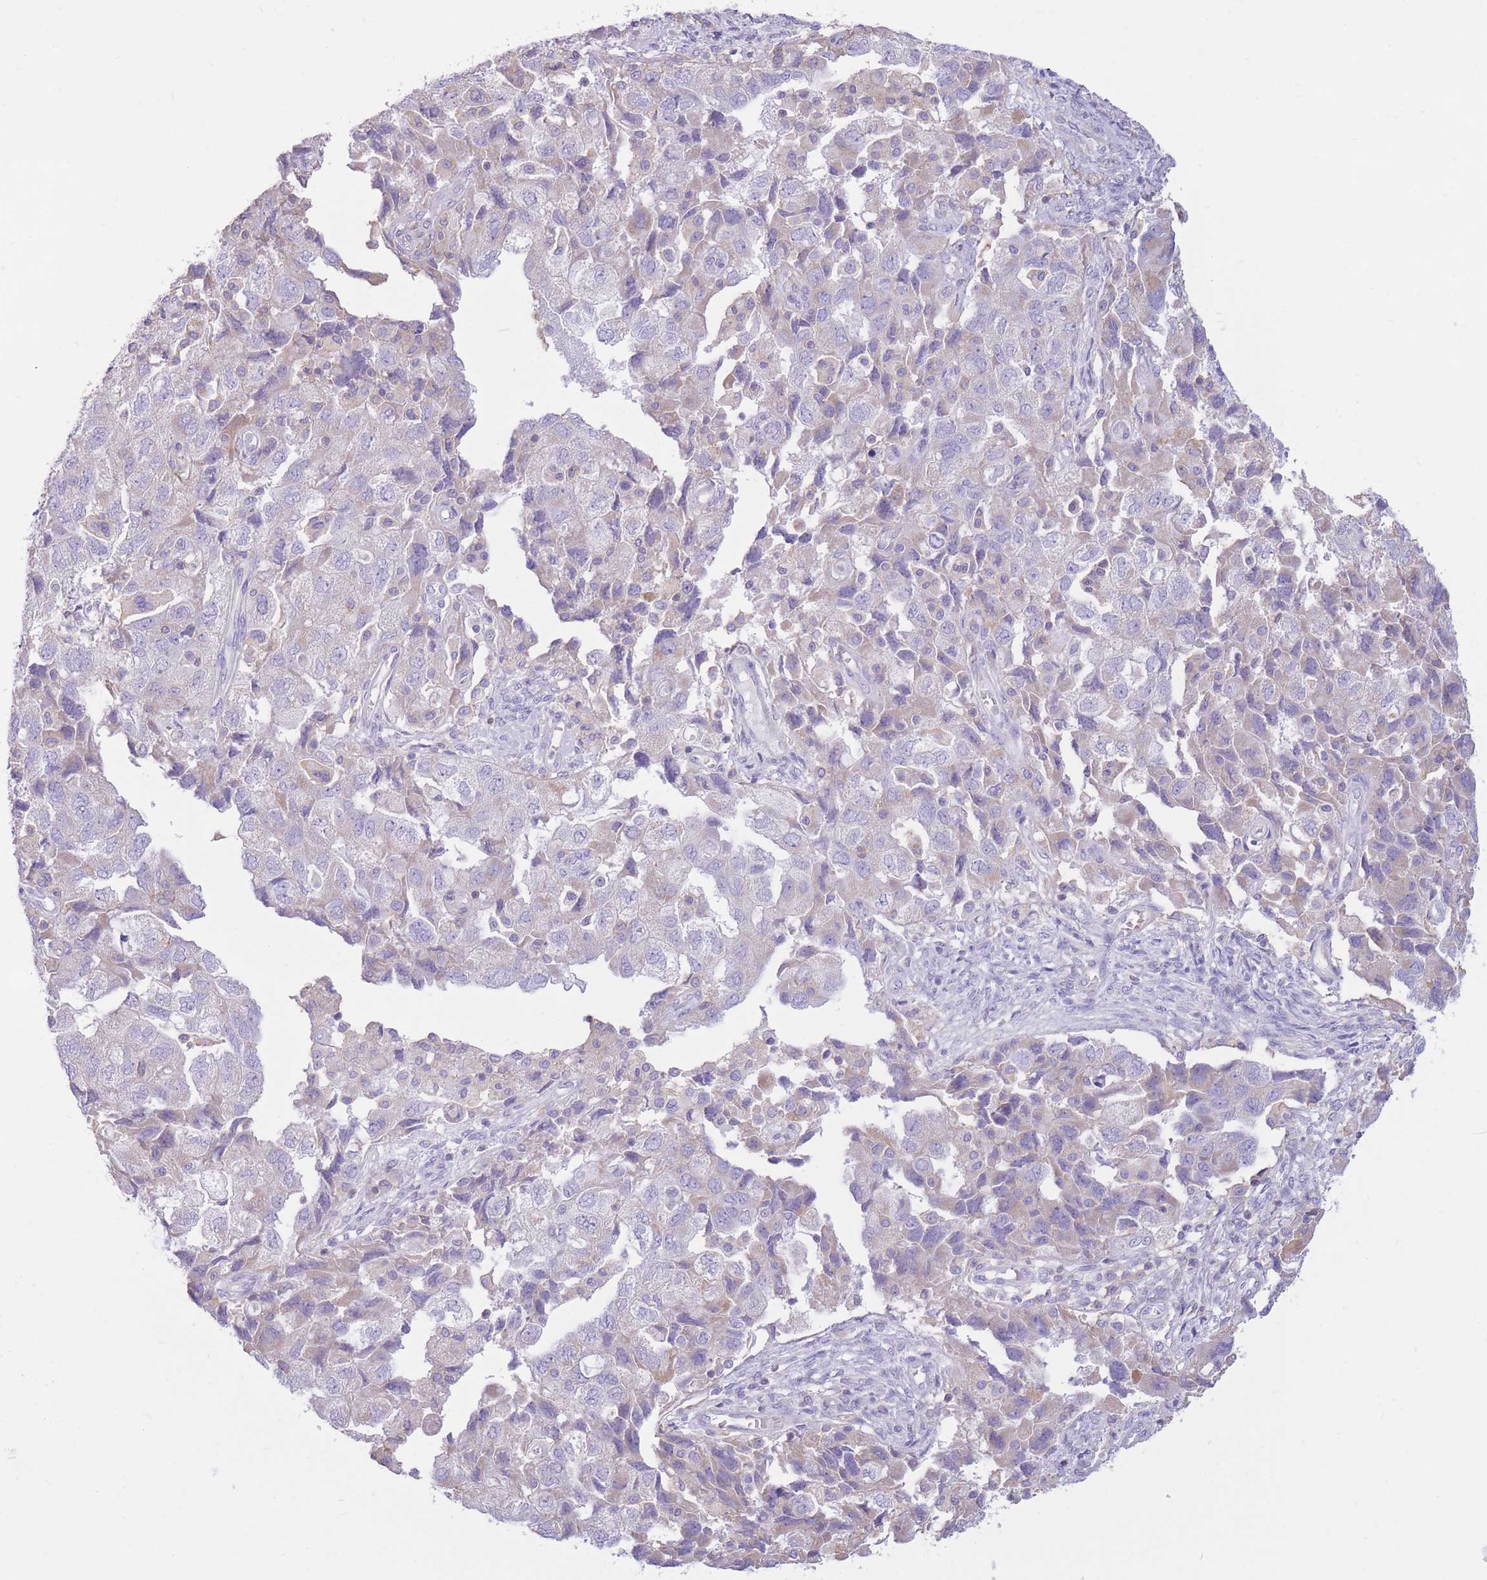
{"staining": {"intensity": "moderate", "quantity": "<25%", "location": "cytoplasmic/membranous"}, "tissue": "ovarian cancer", "cell_type": "Tumor cells", "image_type": "cancer", "snomed": [{"axis": "morphology", "description": "Carcinoma, NOS"}, {"axis": "morphology", "description": "Cystadenocarcinoma, serous, NOS"}, {"axis": "topography", "description": "Ovary"}], "caption": "A low amount of moderate cytoplasmic/membranous positivity is identified in approximately <25% of tumor cells in serous cystadenocarcinoma (ovarian) tissue.", "gene": "PDHA1", "patient": {"sex": "female", "age": 69}}